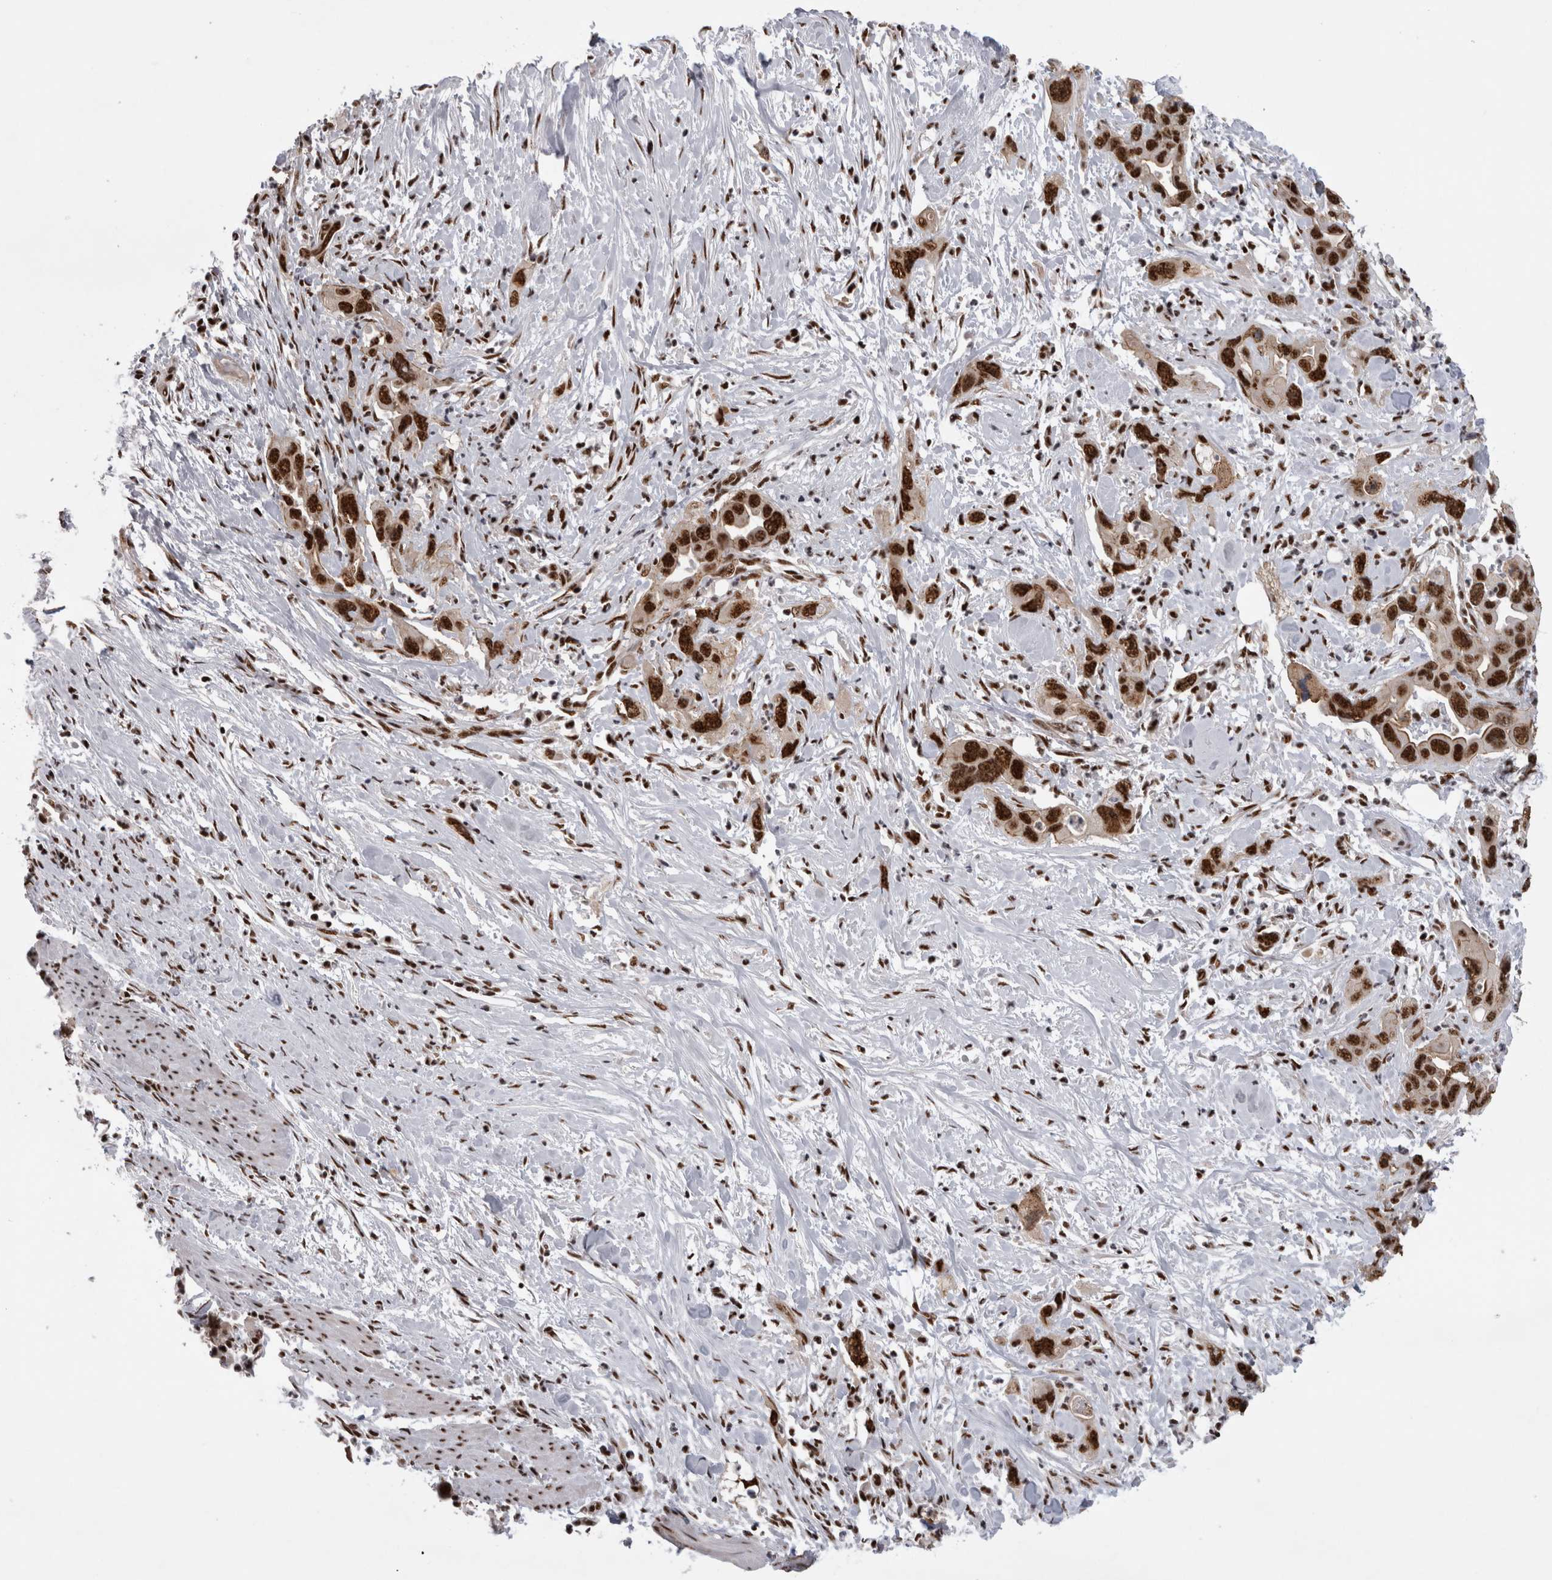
{"staining": {"intensity": "strong", "quantity": ">75%", "location": "nuclear"}, "tissue": "pancreatic cancer", "cell_type": "Tumor cells", "image_type": "cancer", "snomed": [{"axis": "morphology", "description": "Adenocarcinoma, NOS"}, {"axis": "topography", "description": "Pancreas"}], "caption": "Immunohistochemistry histopathology image of neoplastic tissue: adenocarcinoma (pancreatic) stained using immunohistochemistry (IHC) exhibits high levels of strong protein expression localized specifically in the nuclear of tumor cells, appearing as a nuclear brown color.", "gene": "CDK11A", "patient": {"sex": "female", "age": 70}}